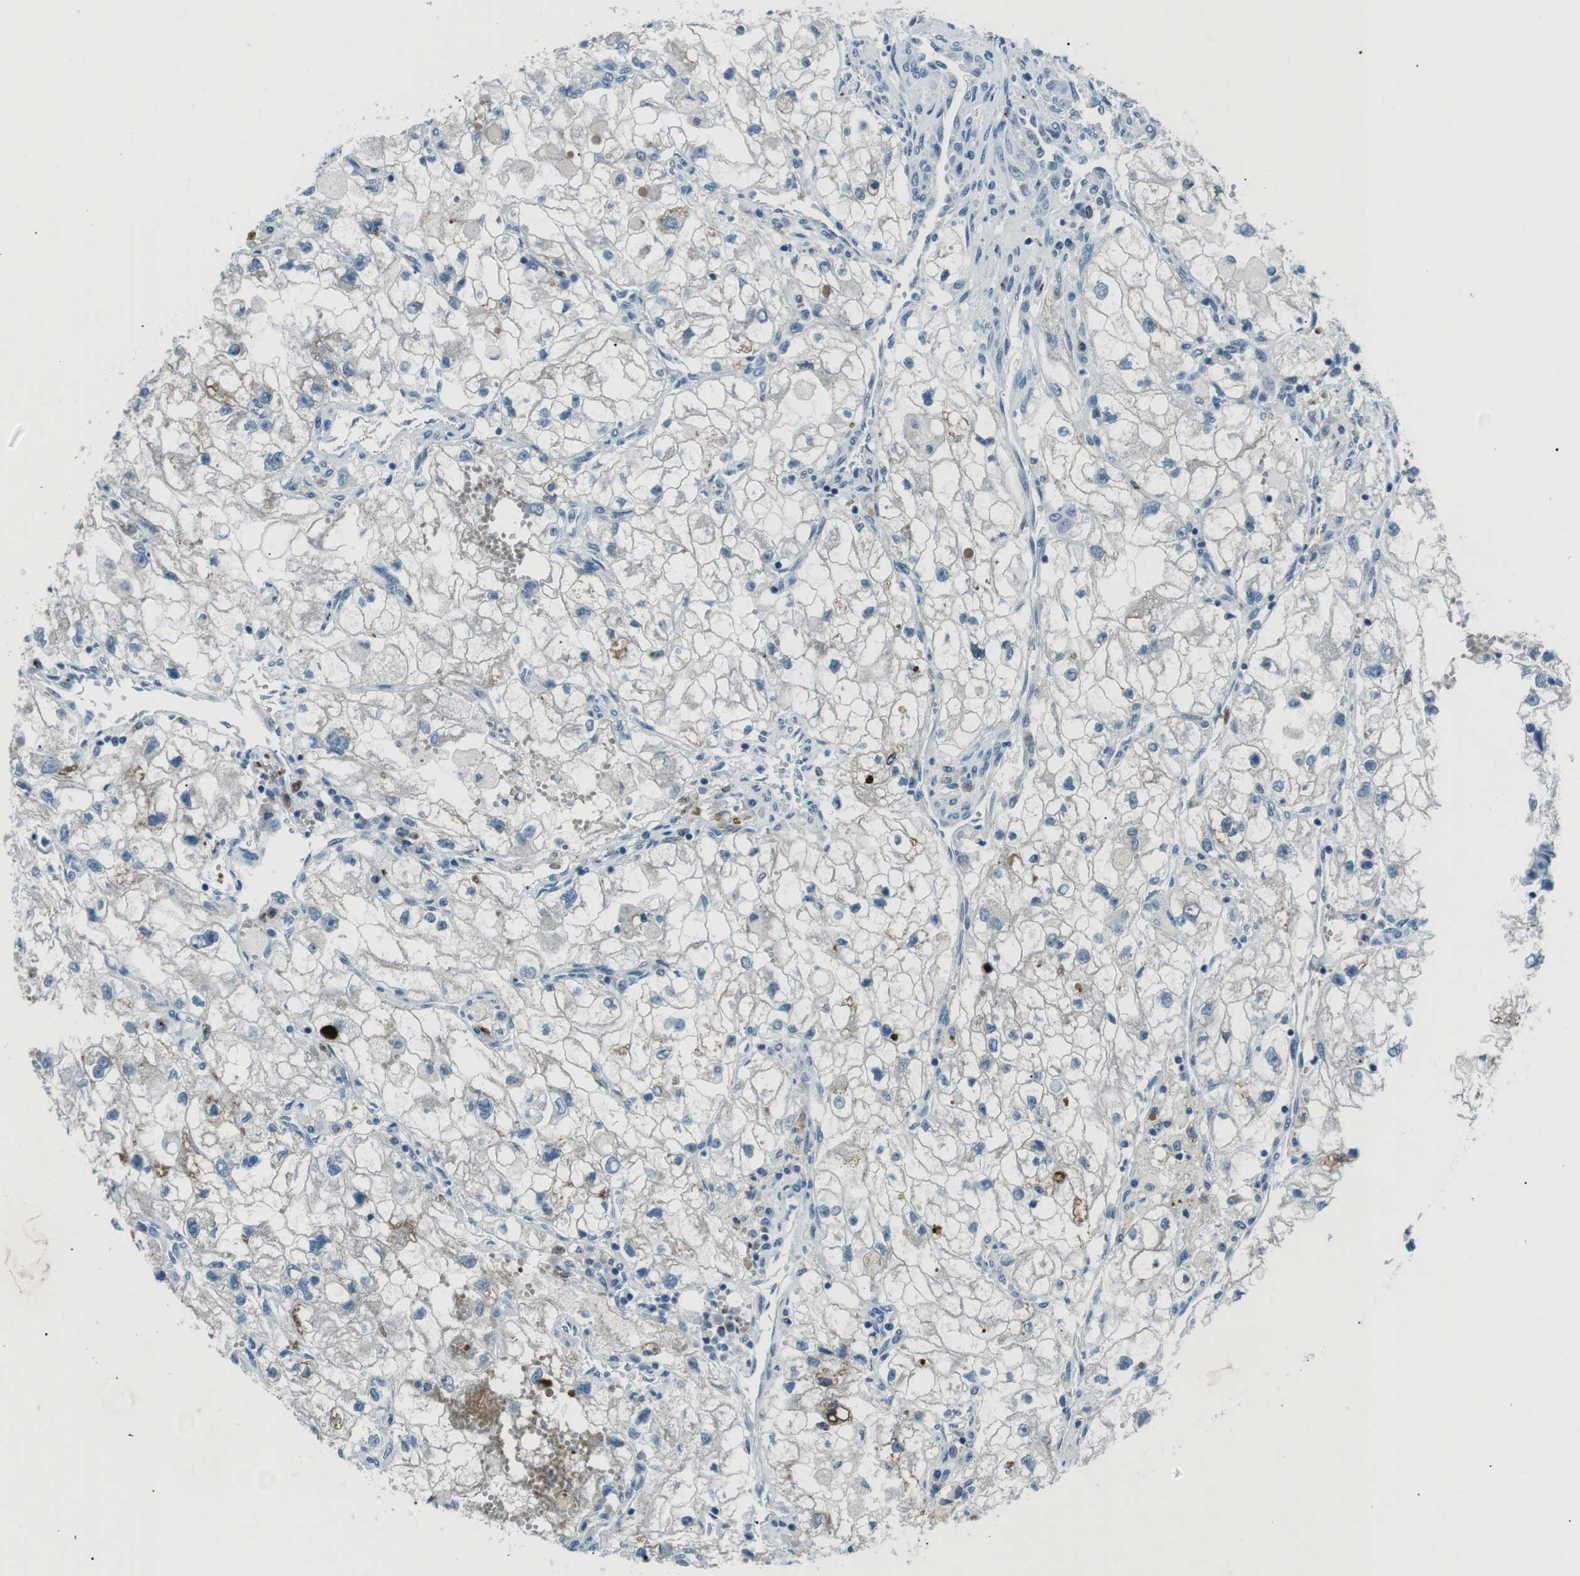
{"staining": {"intensity": "negative", "quantity": "none", "location": "none"}, "tissue": "renal cancer", "cell_type": "Tumor cells", "image_type": "cancer", "snomed": [{"axis": "morphology", "description": "Adenocarcinoma, NOS"}, {"axis": "topography", "description": "Kidney"}], "caption": "This is an immunohistochemistry image of adenocarcinoma (renal). There is no staining in tumor cells.", "gene": "ST6GAL1", "patient": {"sex": "female", "age": 70}}